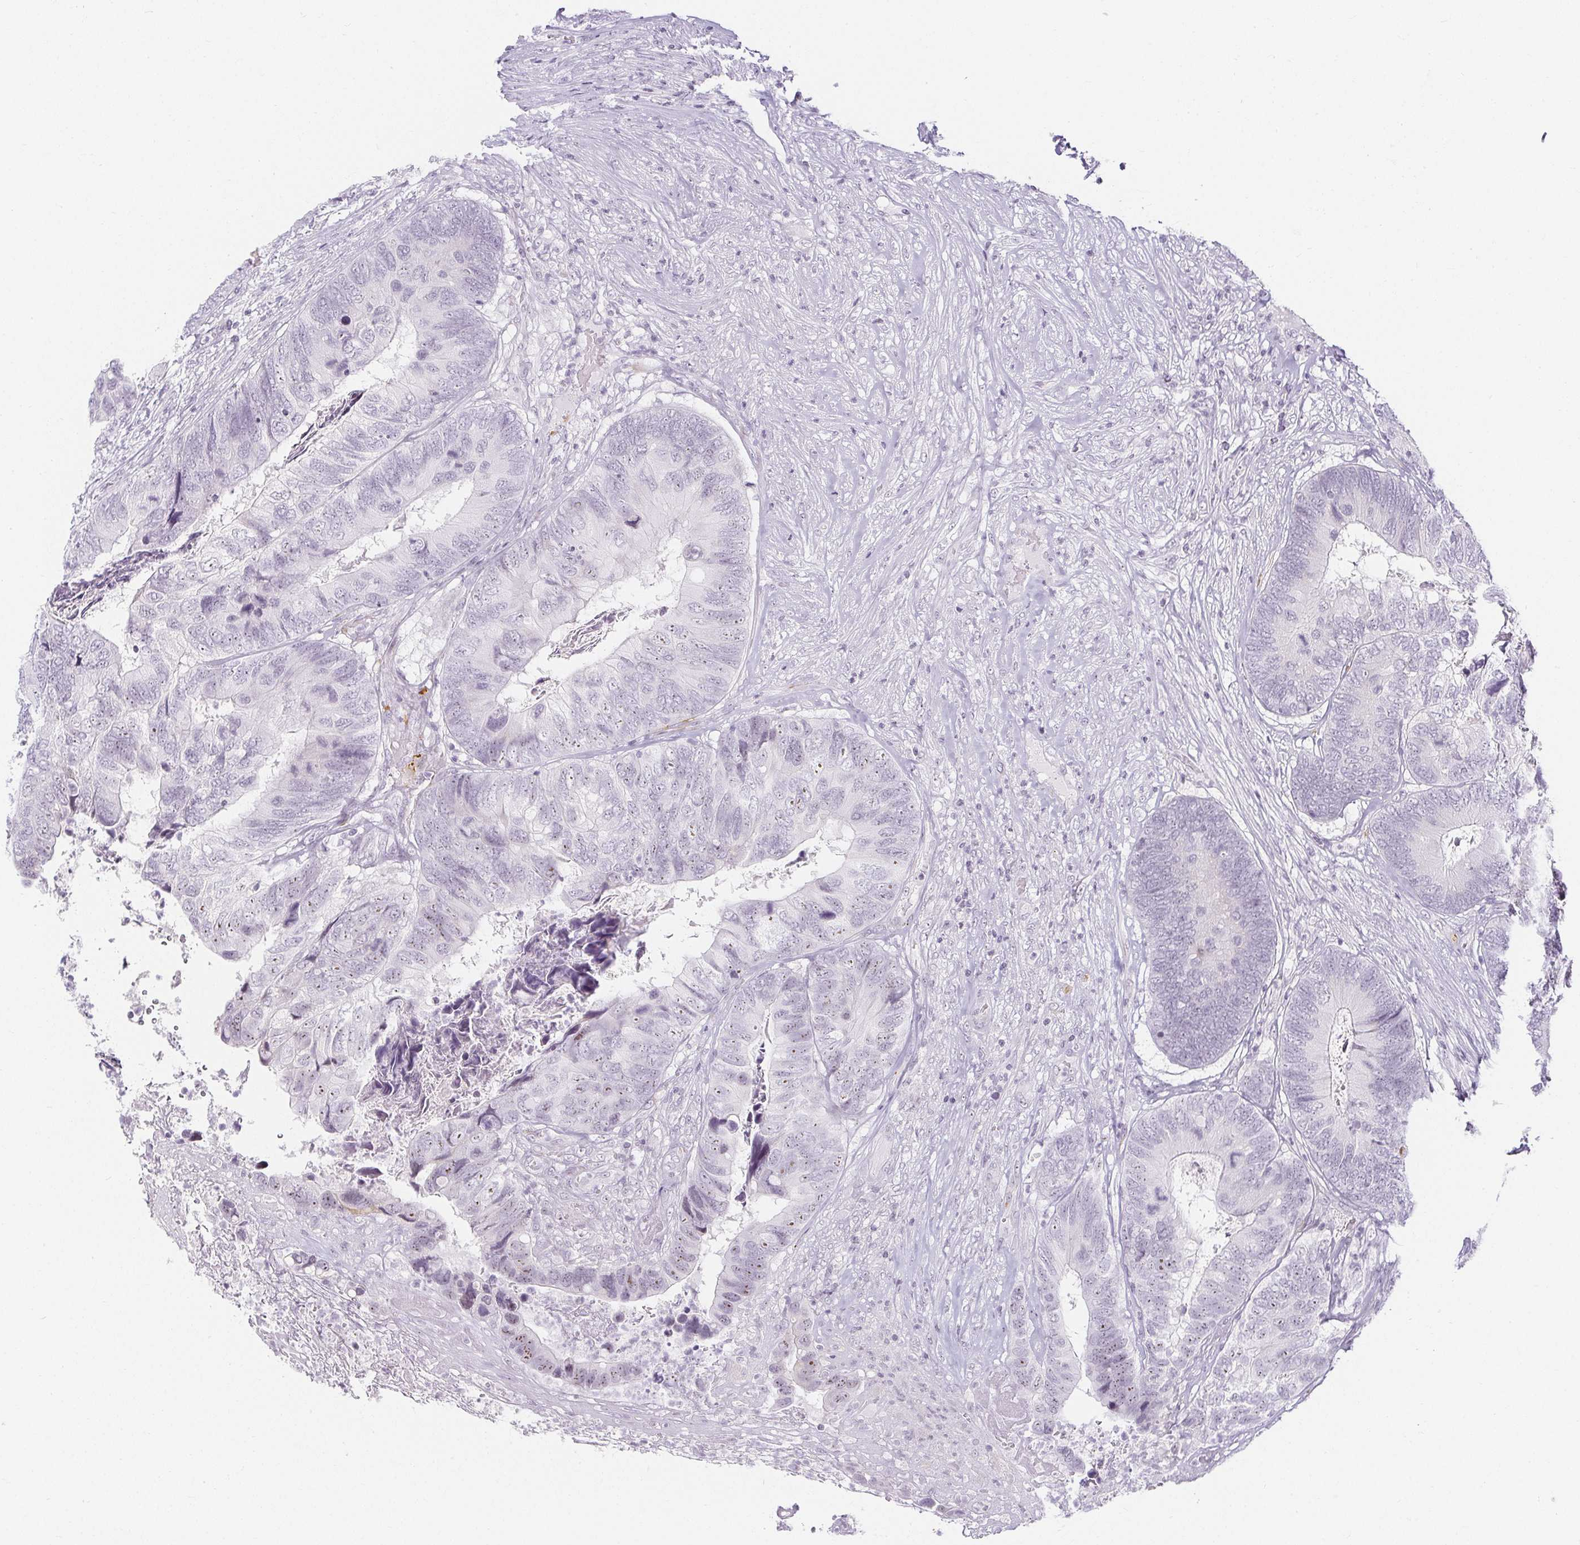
{"staining": {"intensity": "negative", "quantity": "none", "location": "none"}, "tissue": "colorectal cancer", "cell_type": "Tumor cells", "image_type": "cancer", "snomed": [{"axis": "morphology", "description": "Adenocarcinoma, NOS"}, {"axis": "topography", "description": "Colon"}], "caption": "High magnification brightfield microscopy of colorectal cancer stained with DAB (brown) and counterstained with hematoxylin (blue): tumor cells show no significant staining.", "gene": "ACAN", "patient": {"sex": "female", "age": 67}}